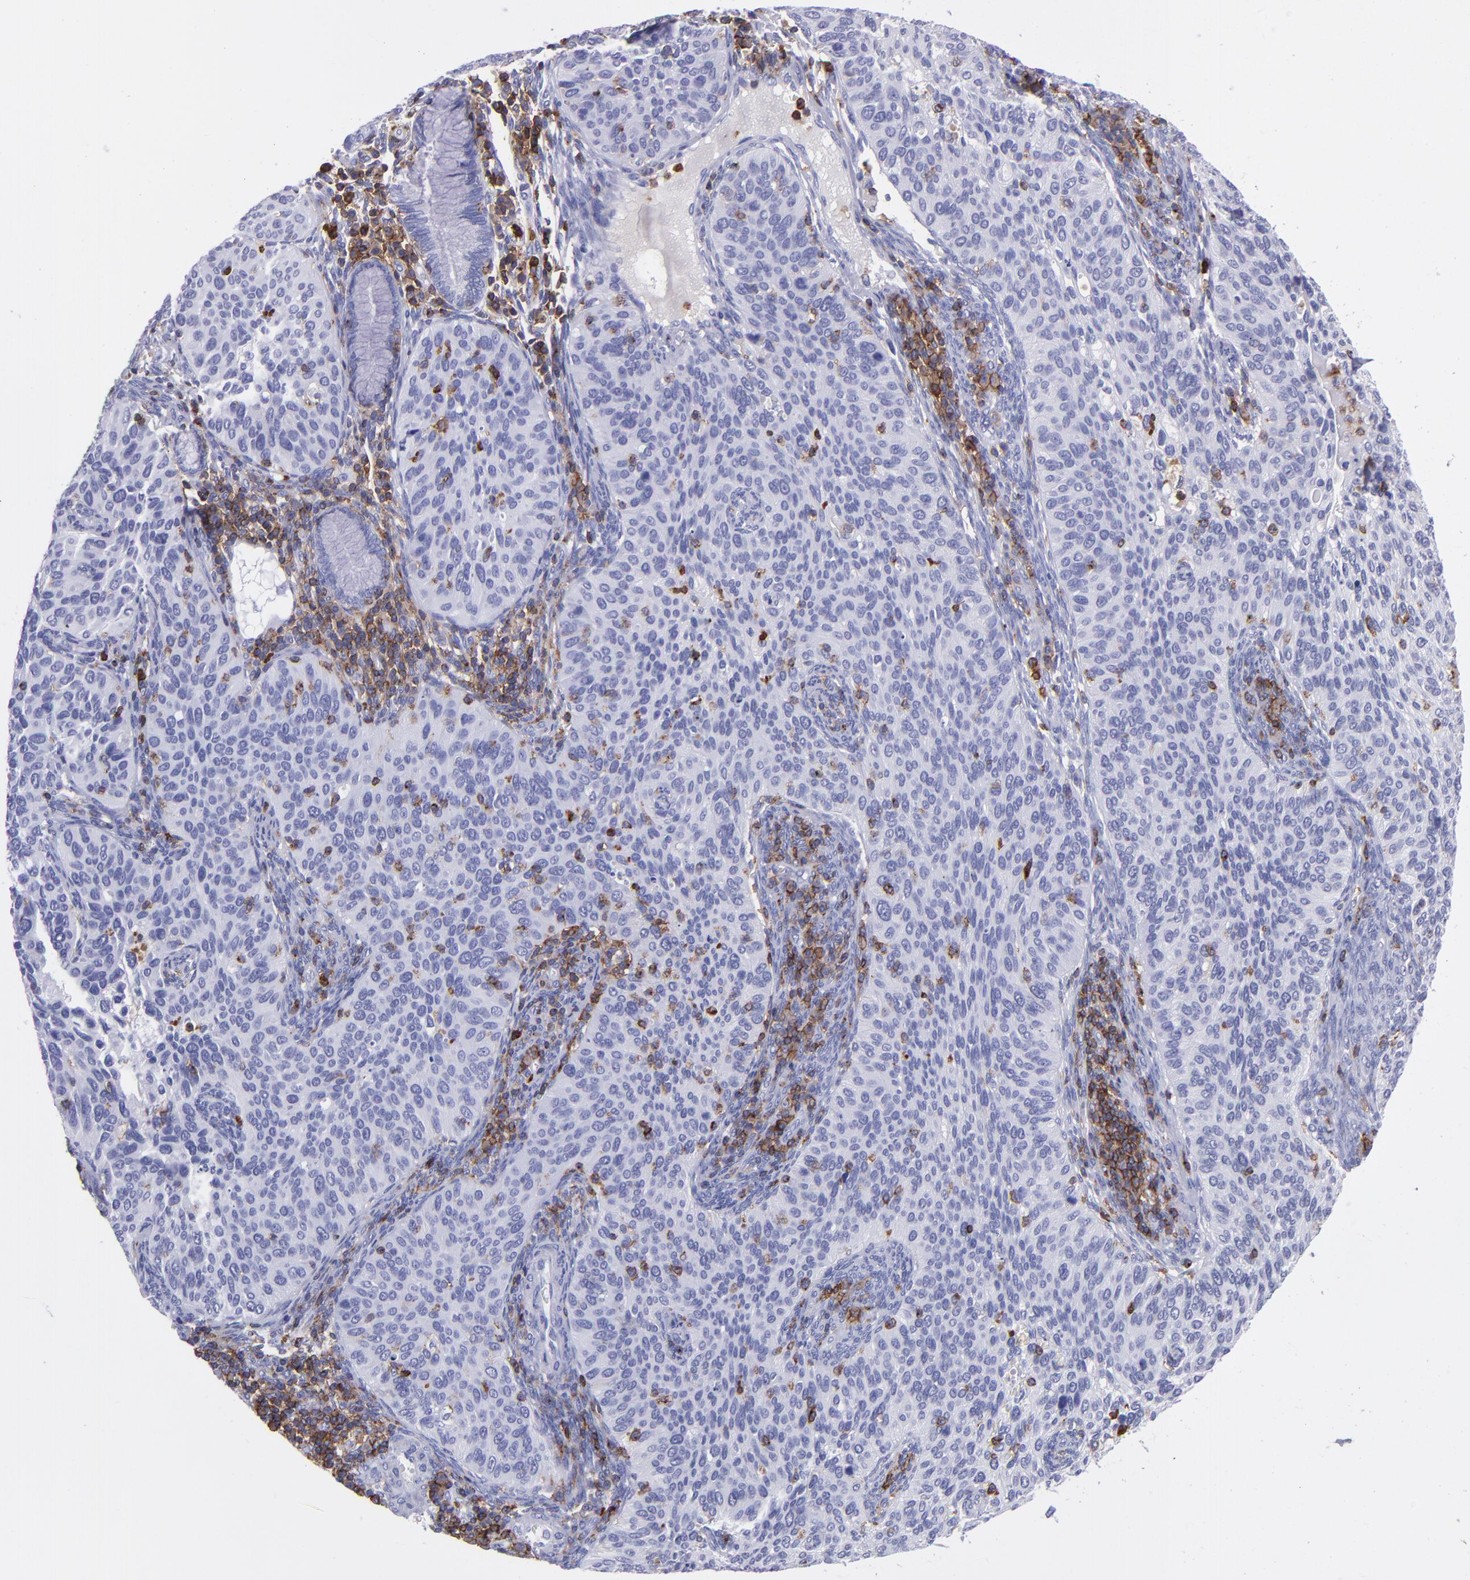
{"staining": {"intensity": "negative", "quantity": "none", "location": "none"}, "tissue": "cervical cancer", "cell_type": "Tumor cells", "image_type": "cancer", "snomed": [{"axis": "morphology", "description": "Adenocarcinoma, NOS"}, {"axis": "topography", "description": "Cervix"}], "caption": "Immunohistochemistry of human adenocarcinoma (cervical) displays no positivity in tumor cells.", "gene": "ICAM3", "patient": {"sex": "female", "age": 29}}